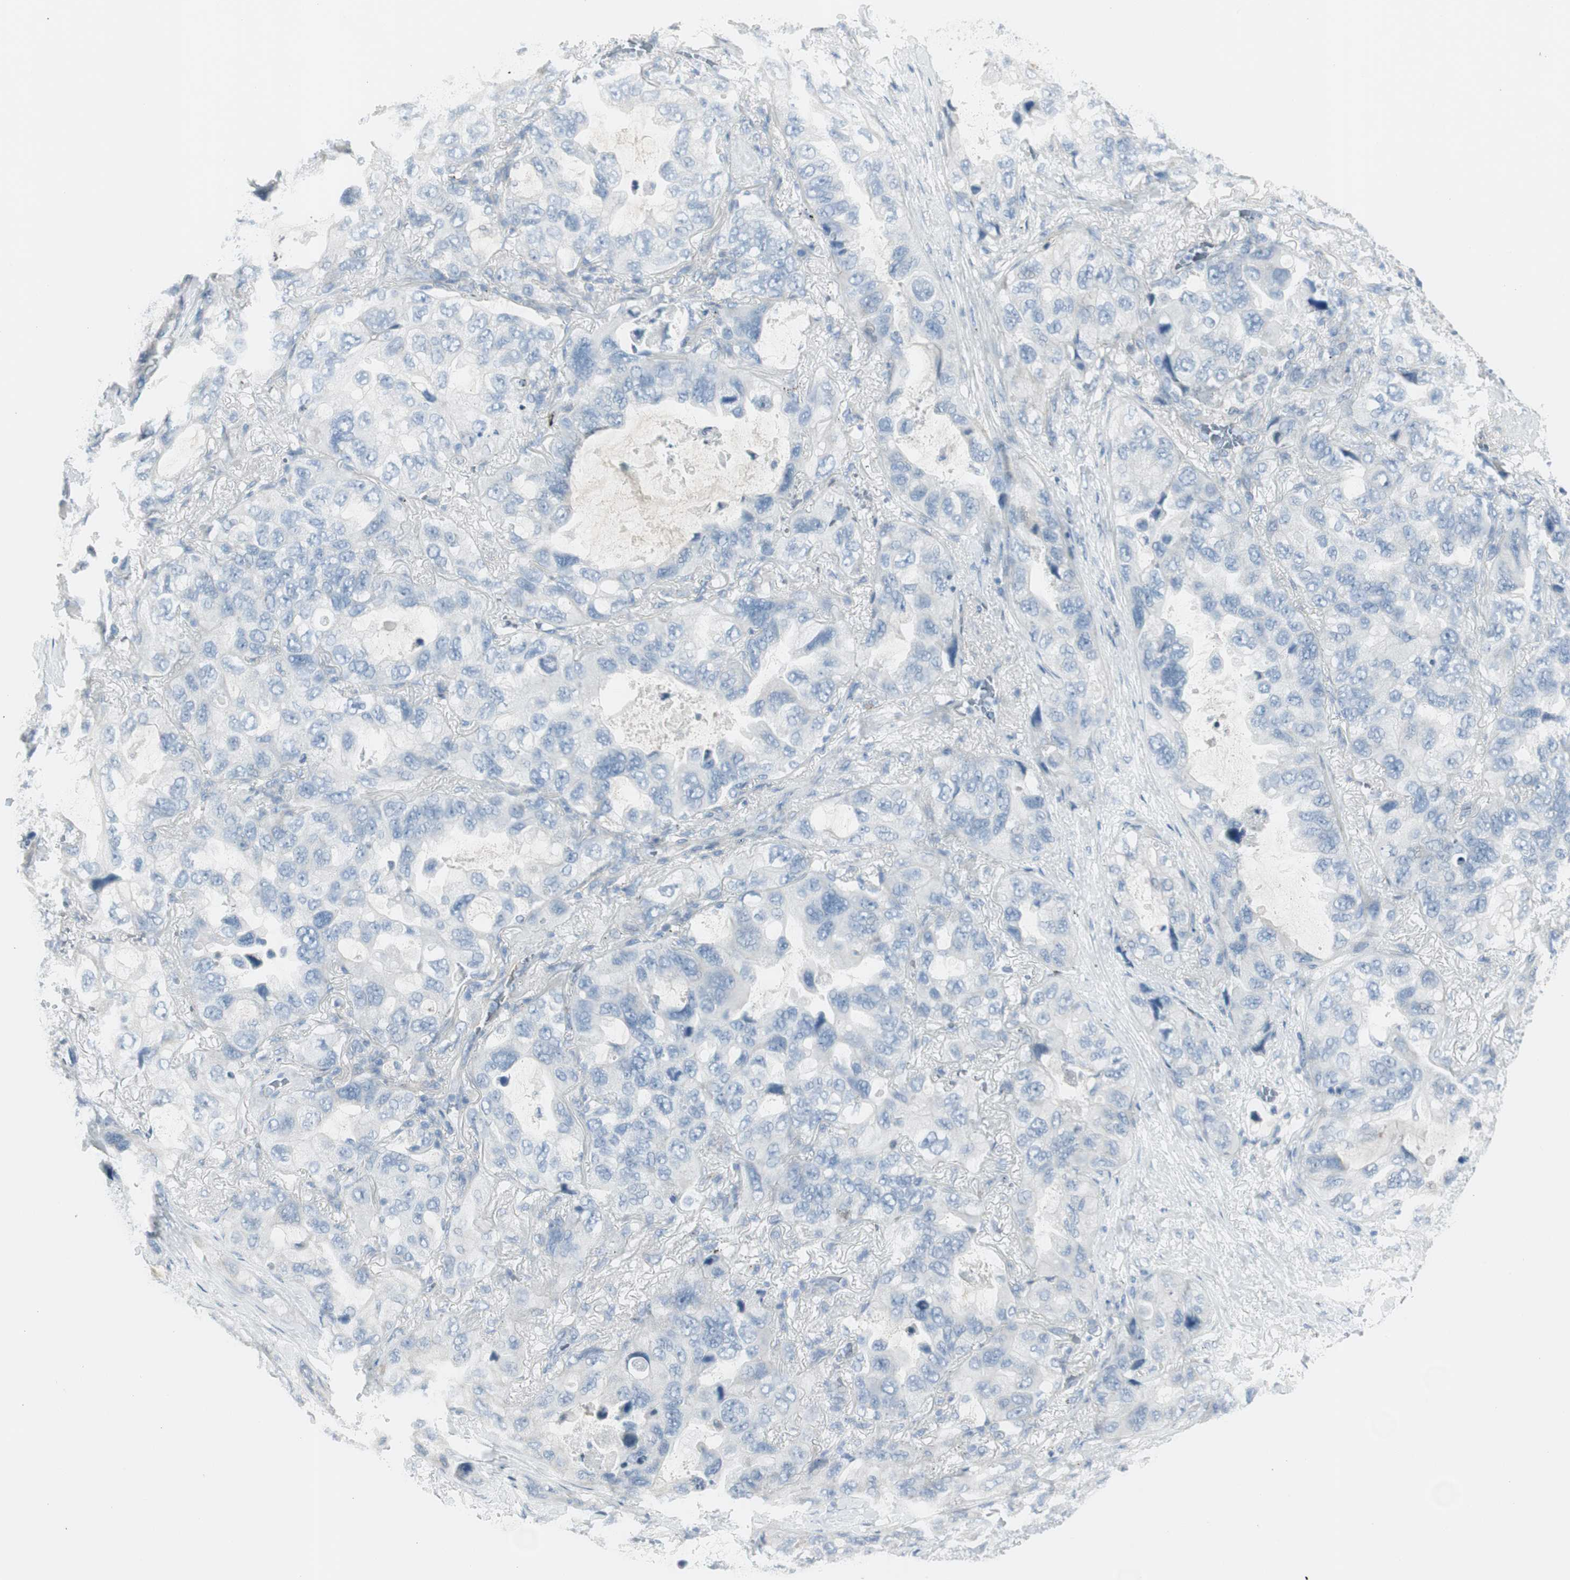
{"staining": {"intensity": "negative", "quantity": "none", "location": "none"}, "tissue": "lung cancer", "cell_type": "Tumor cells", "image_type": "cancer", "snomed": [{"axis": "morphology", "description": "Squamous cell carcinoma, NOS"}, {"axis": "topography", "description": "Lung"}], "caption": "High magnification brightfield microscopy of squamous cell carcinoma (lung) stained with DAB (3,3'-diaminobenzidine) (brown) and counterstained with hematoxylin (blue): tumor cells show no significant staining.", "gene": "CACNA2D1", "patient": {"sex": "female", "age": 73}}